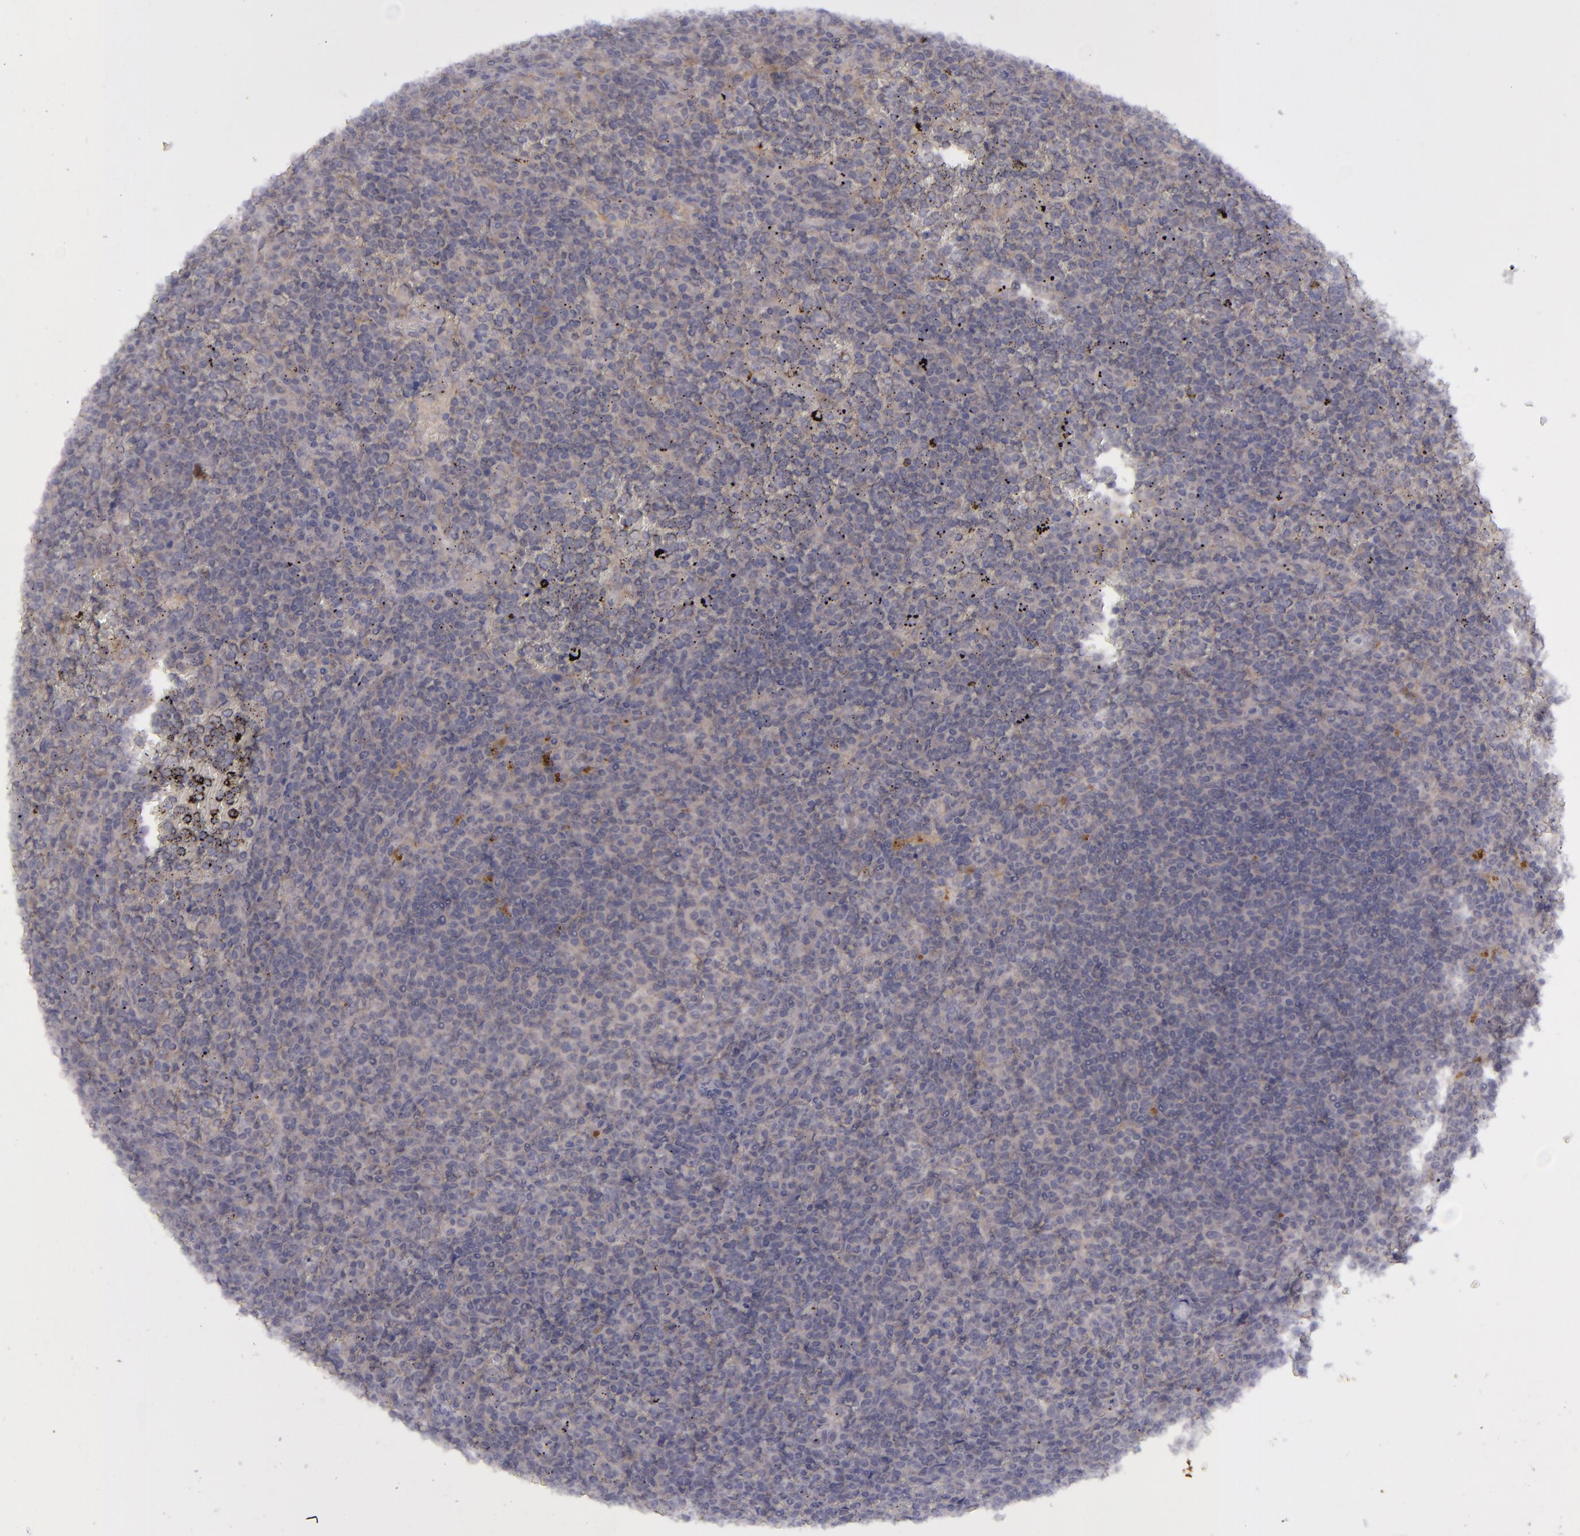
{"staining": {"intensity": "weak", "quantity": "25%-75%", "location": "cytoplasmic/membranous"}, "tissue": "lymphoma", "cell_type": "Tumor cells", "image_type": "cancer", "snomed": [{"axis": "morphology", "description": "Malignant lymphoma, non-Hodgkin's type, Low grade"}, {"axis": "topography", "description": "Spleen"}], "caption": "A brown stain shows weak cytoplasmic/membranous staining of a protein in human lymphoma tumor cells.", "gene": "EVPL", "patient": {"sex": "male", "age": 80}}